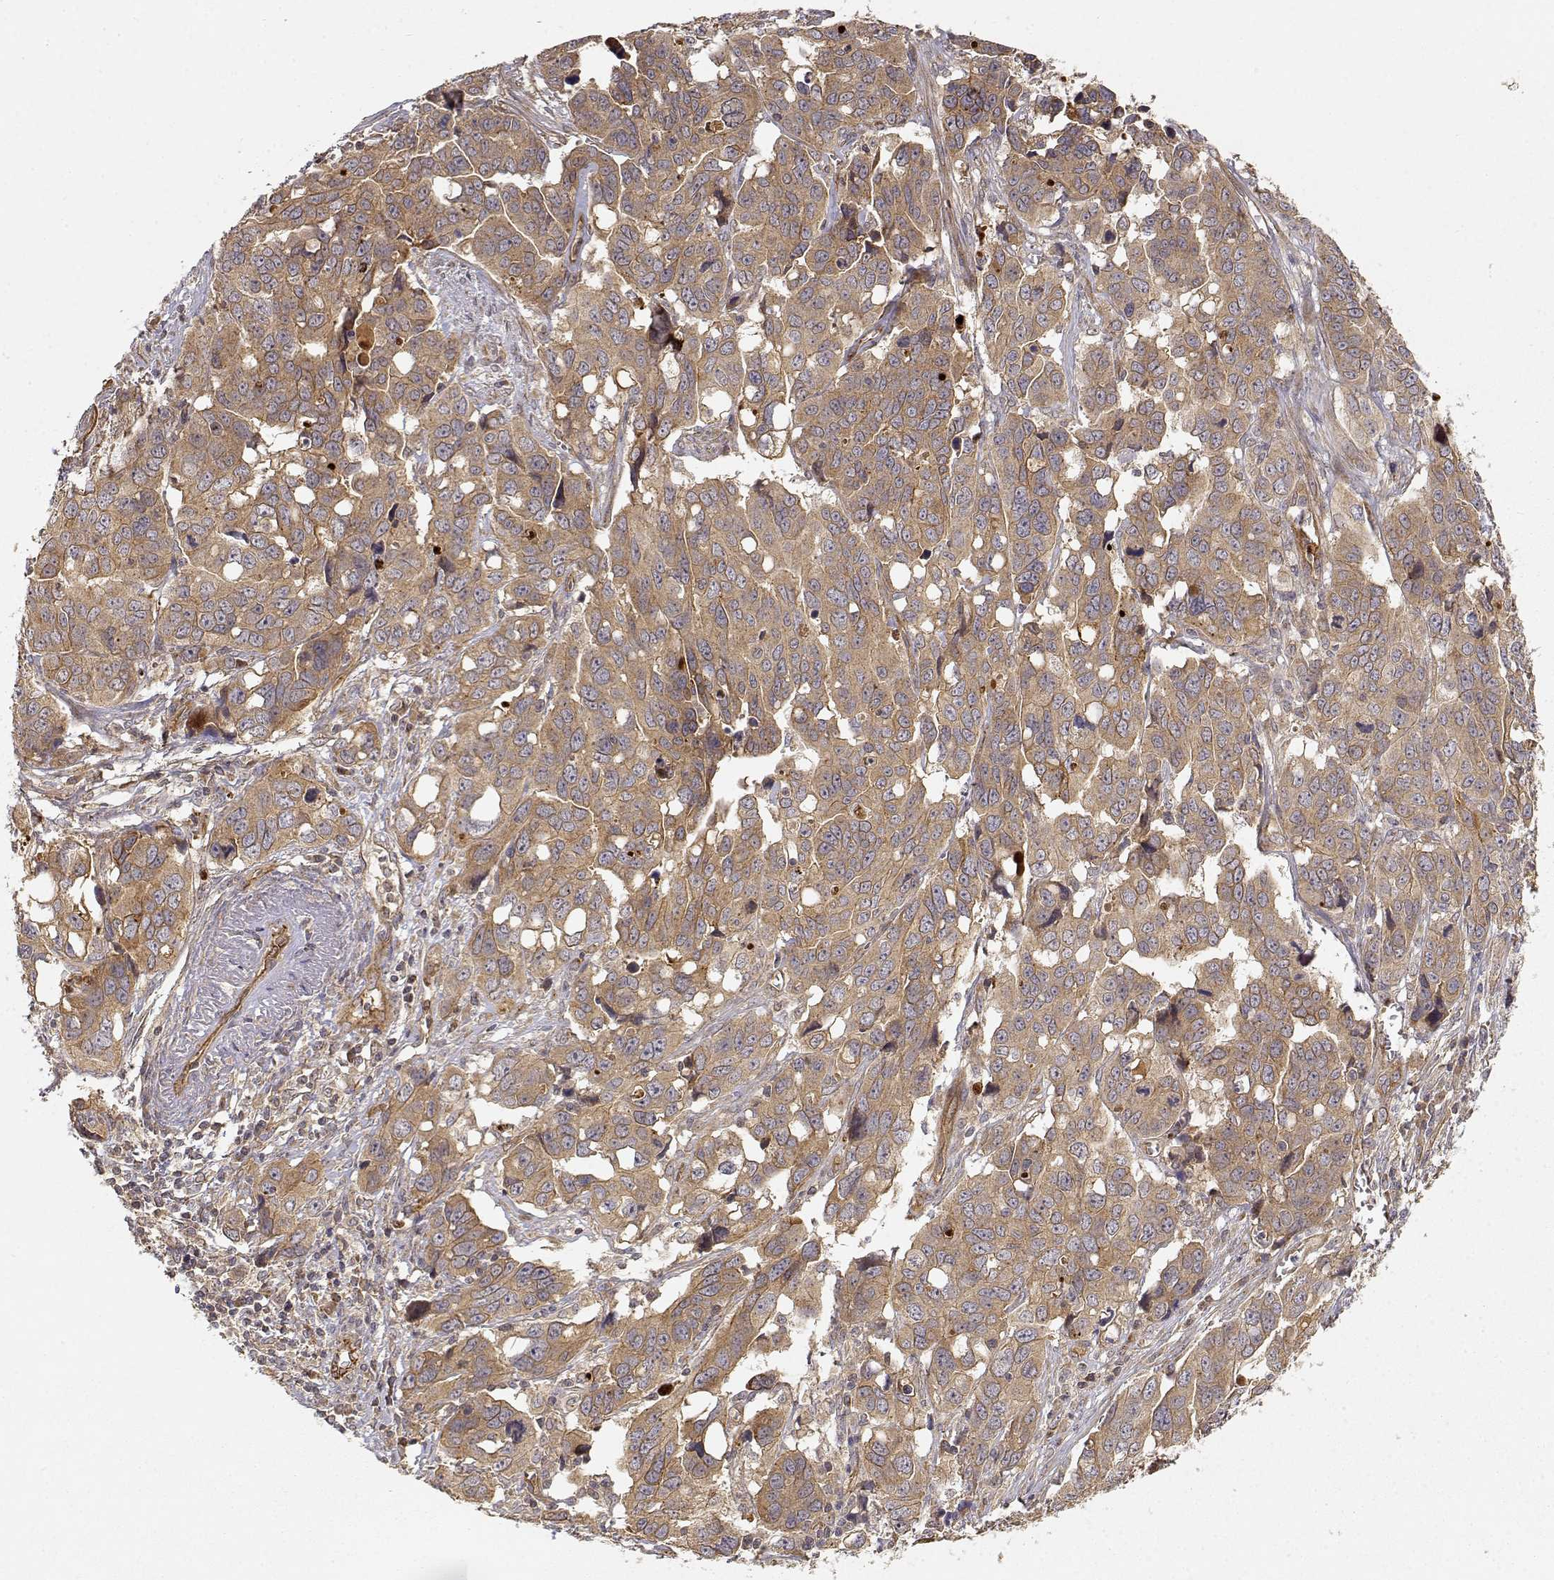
{"staining": {"intensity": "moderate", "quantity": ">75%", "location": "cytoplasmic/membranous"}, "tissue": "ovarian cancer", "cell_type": "Tumor cells", "image_type": "cancer", "snomed": [{"axis": "morphology", "description": "Carcinoma, endometroid"}, {"axis": "topography", "description": "Ovary"}], "caption": "High-magnification brightfield microscopy of ovarian cancer (endometroid carcinoma) stained with DAB (3,3'-diaminobenzidine) (brown) and counterstained with hematoxylin (blue). tumor cells exhibit moderate cytoplasmic/membranous expression is present in approximately>75% of cells.", "gene": "CDK5RAP2", "patient": {"sex": "female", "age": 78}}